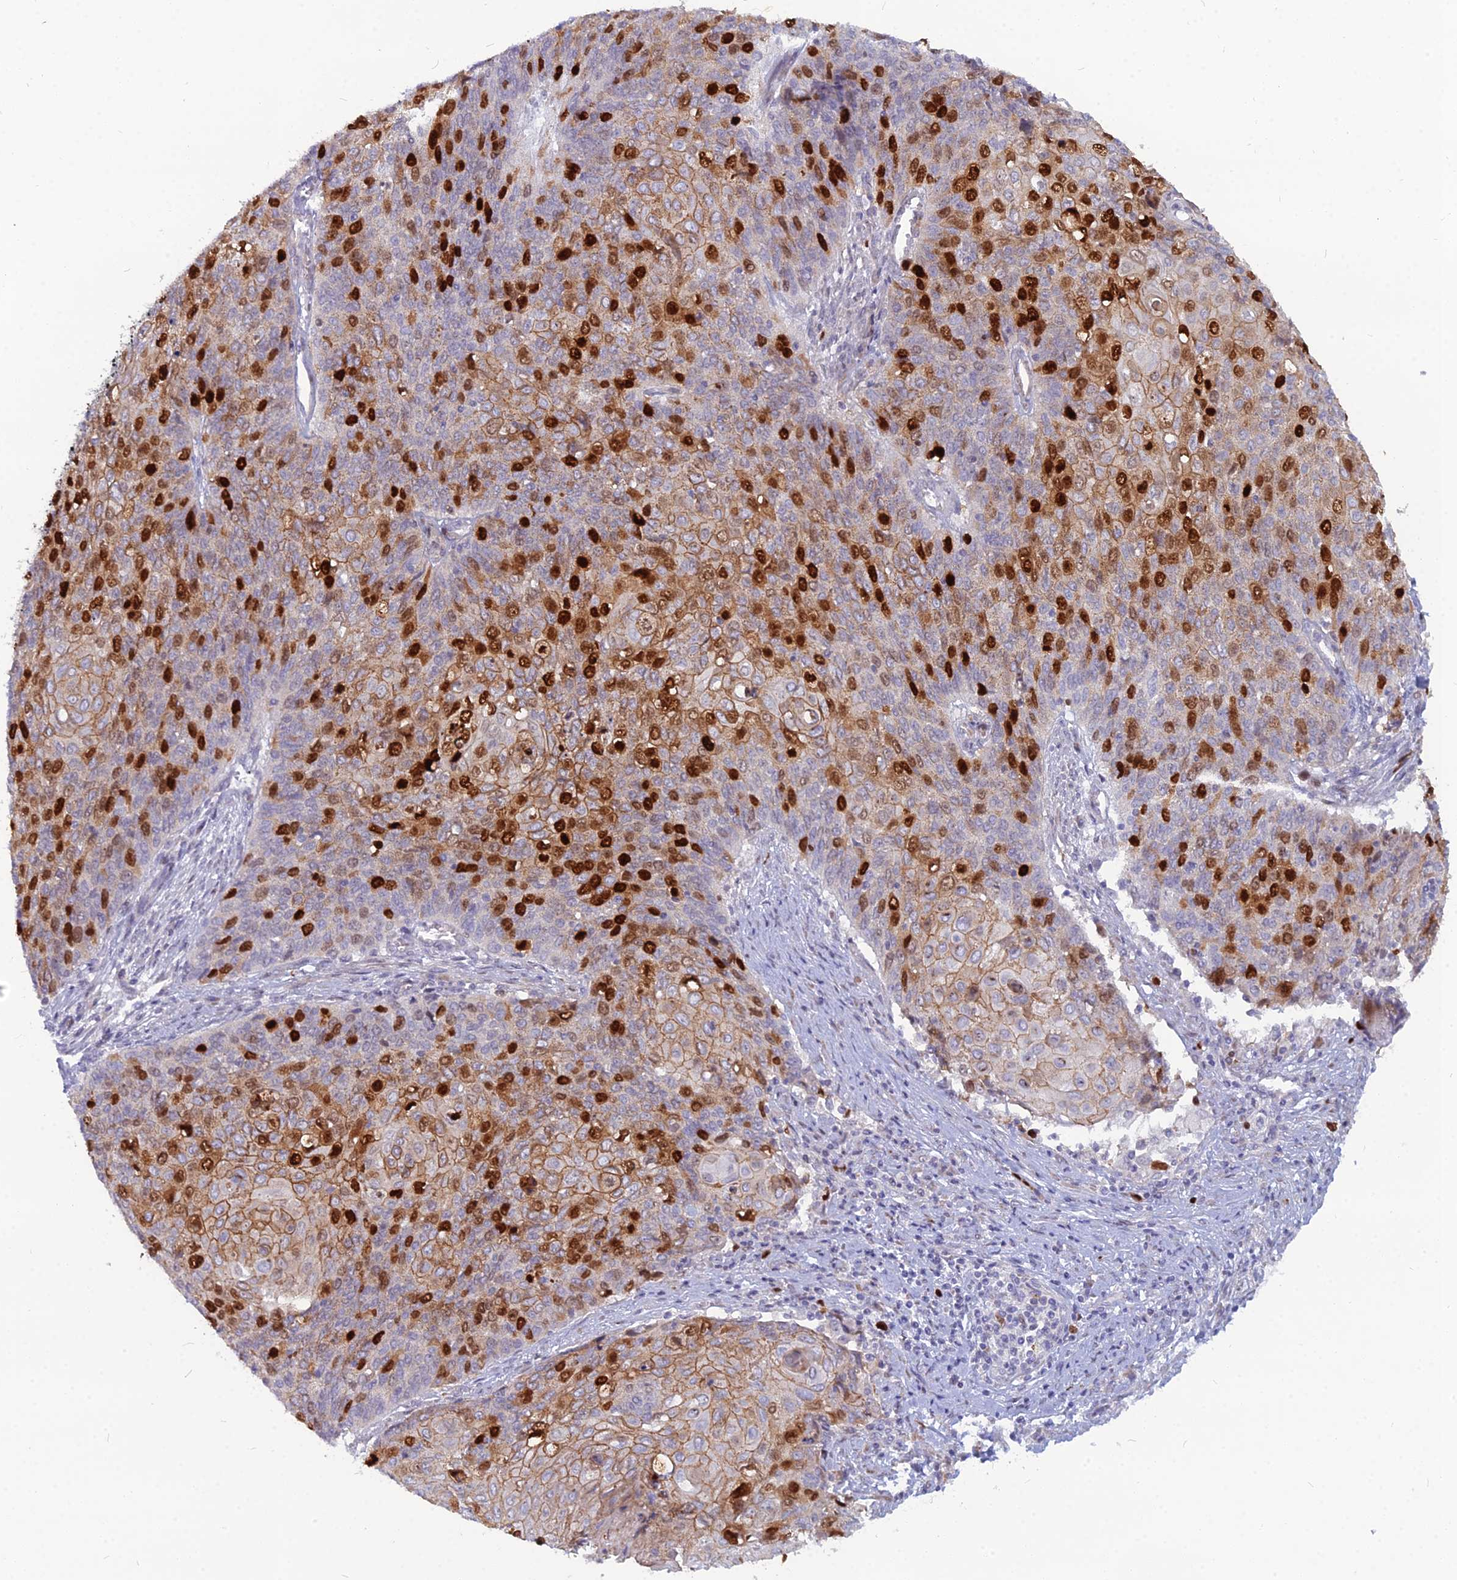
{"staining": {"intensity": "strong", "quantity": ">75%", "location": "cytoplasmic/membranous,nuclear"}, "tissue": "cervical cancer", "cell_type": "Tumor cells", "image_type": "cancer", "snomed": [{"axis": "morphology", "description": "Squamous cell carcinoma, NOS"}, {"axis": "topography", "description": "Cervix"}], "caption": "Brown immunohistochemical staining in human cervical cancer shows strong cytoplasmic/membranous and nuclear staining in about >75% of tumor cells. The staining was performed using DAB, with brown indicating positive protein expression. Nuclei are stained blue with hematoxylin.", "gene": "NUSAP1", "patient": {"sex": "female", "age": 39}}